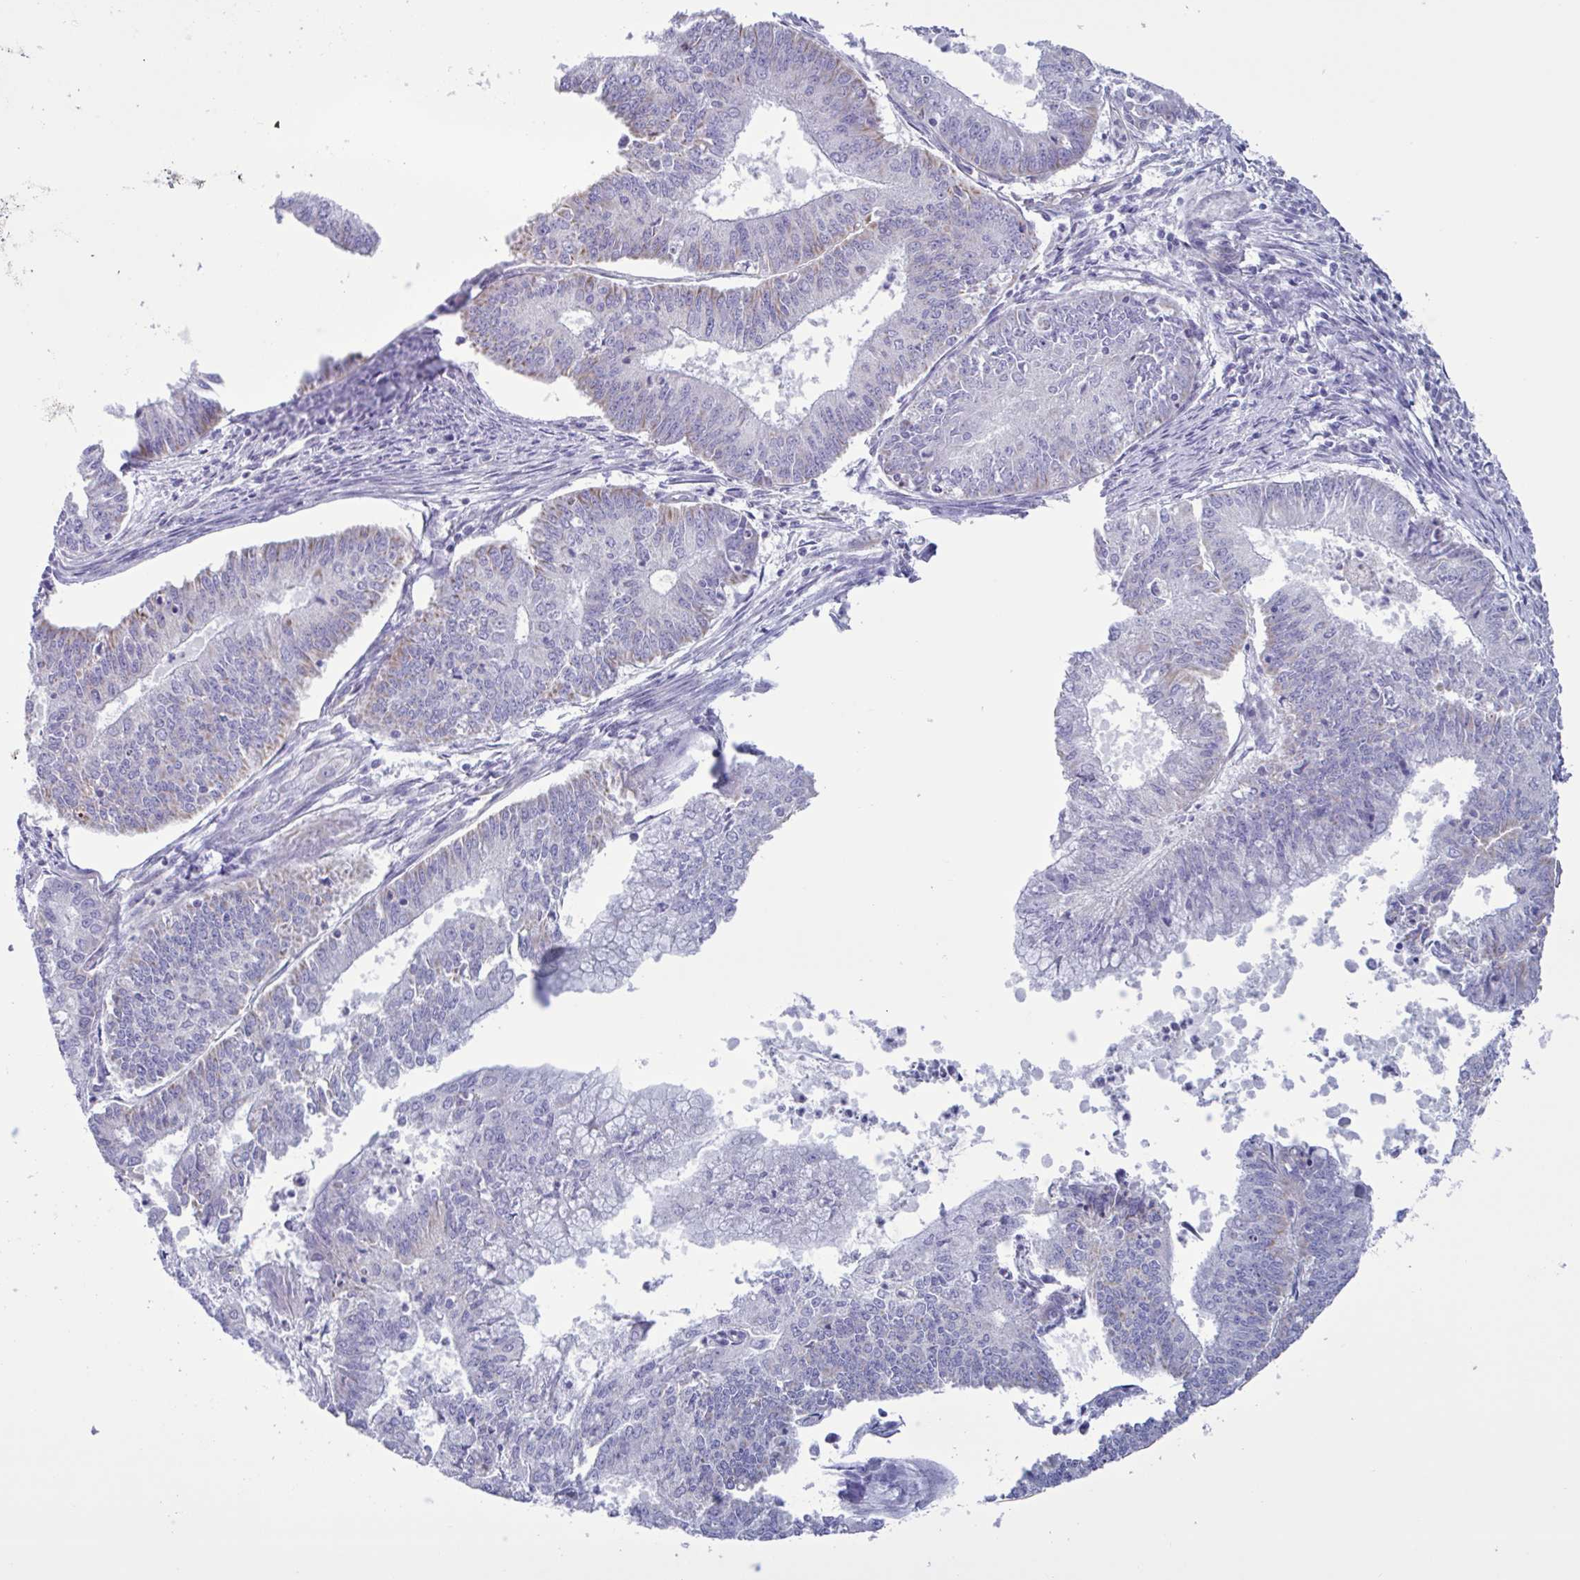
{"staining": {"intensity": "weak", "quantity": "<25%", "location": "cytoplasmic/membranous"}, "tissue": "endometrial cancer", "cell_type": "Tumor cells", "image_type": "cancer", "snomed": [{"axis": "morphology", "description": "Adenocarcinoma, NOS"}, {"axis": "topography", "description": "Endometrium"}], "caption": "Tumor cells are negative for brown protein staining in adenocarcinoma (endometrial).", "gene": "TMEM86B", "patient": {"sex": "female", "age": 61}}